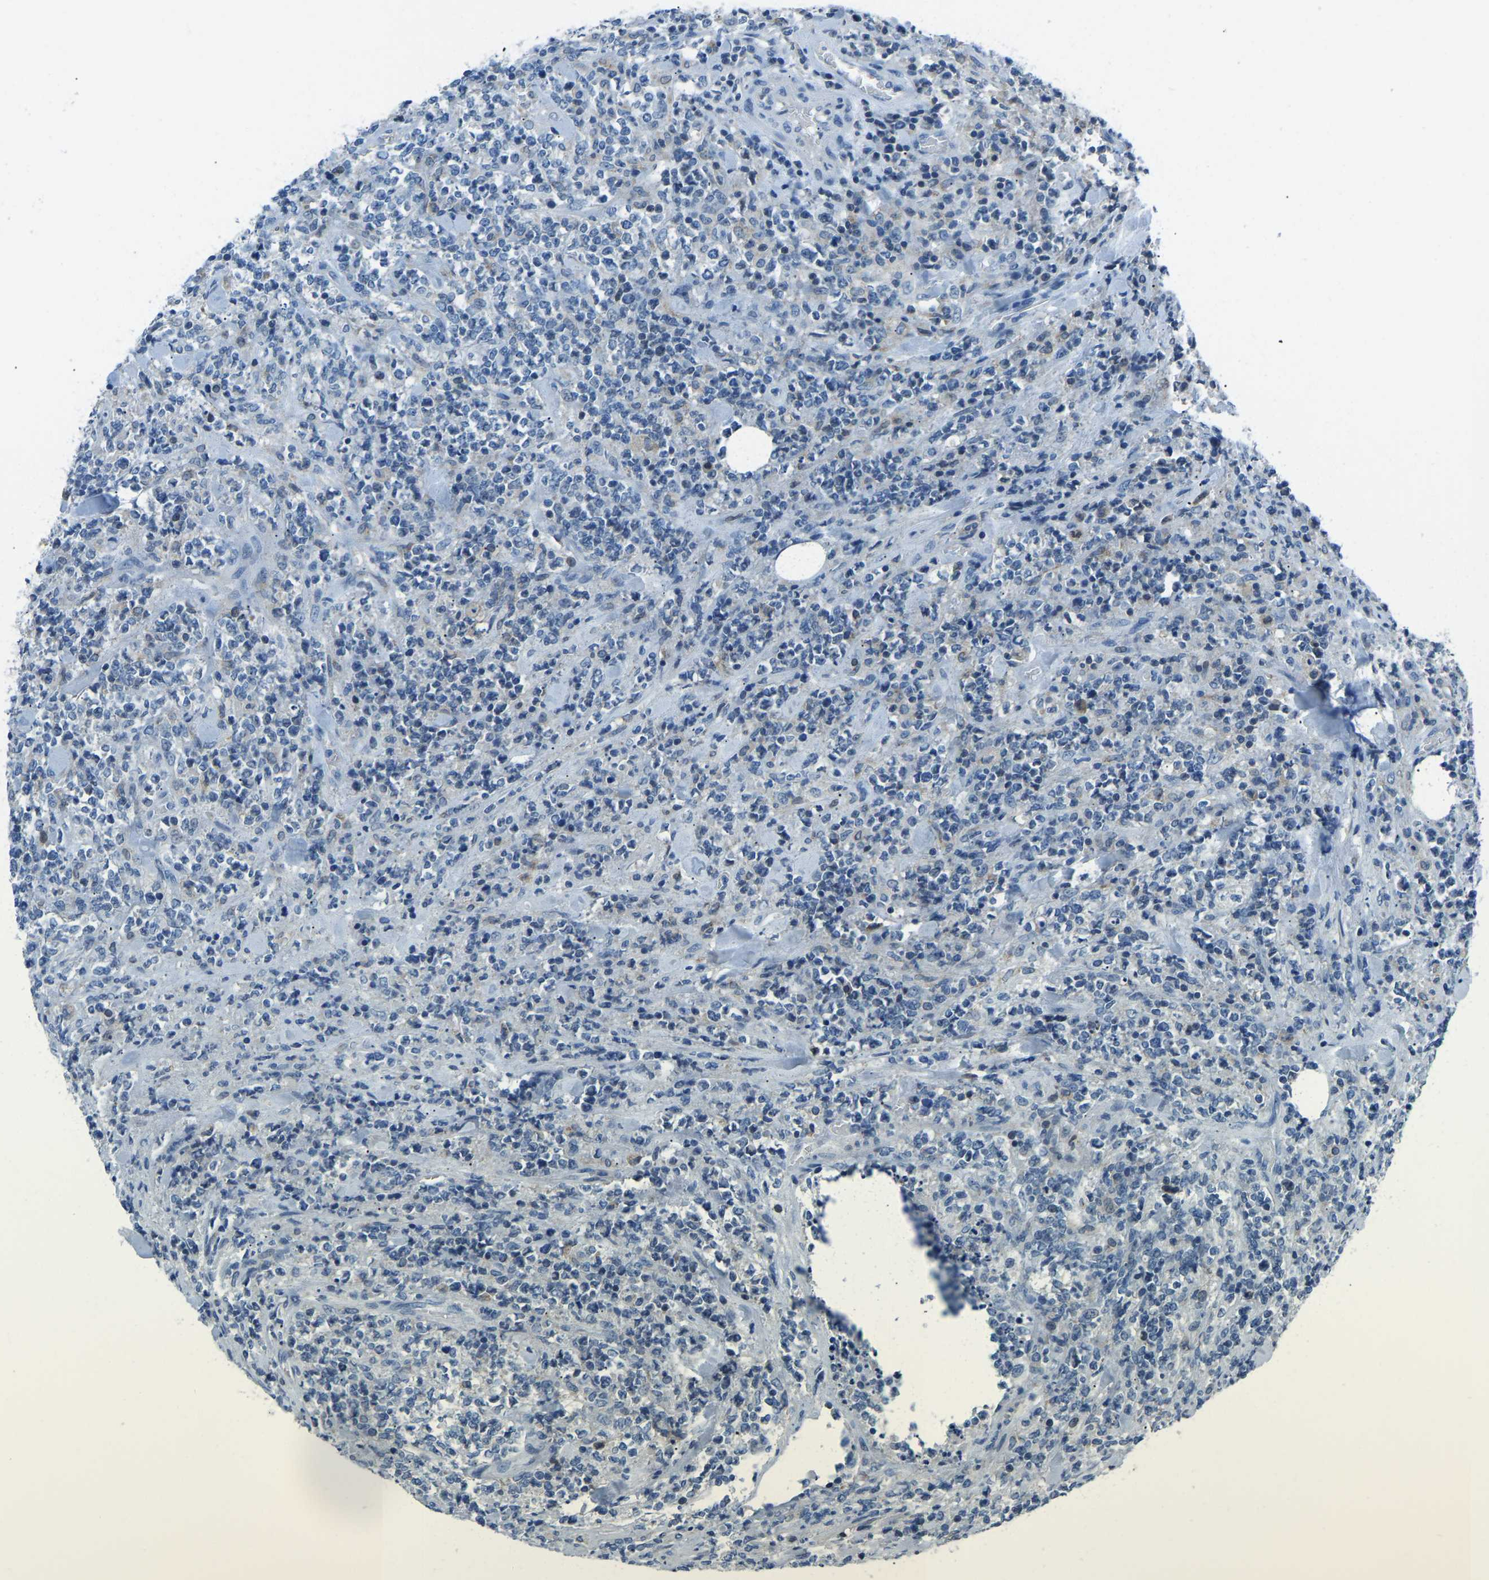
{"staining": {"intensity": "negative", "quantity": "none", "location": "none"}, "tissue": "lymphoma", "cell_type": "Tumor cells", "image_type": "cancer", "snomed": [{"axis": "morphology", "description": "Malignant lymphoma, non-Hodgkin's type, High grade"}, {"axis": "topography", "description": "Soft tissue"}], "caption": "The histopathology image displays no significant expression in tumor cells of high-grade malignant lymphoma, non-Hodgkin's type.", "gene": "XIRP1", "patient": {"sex": "male", "age": 18}}